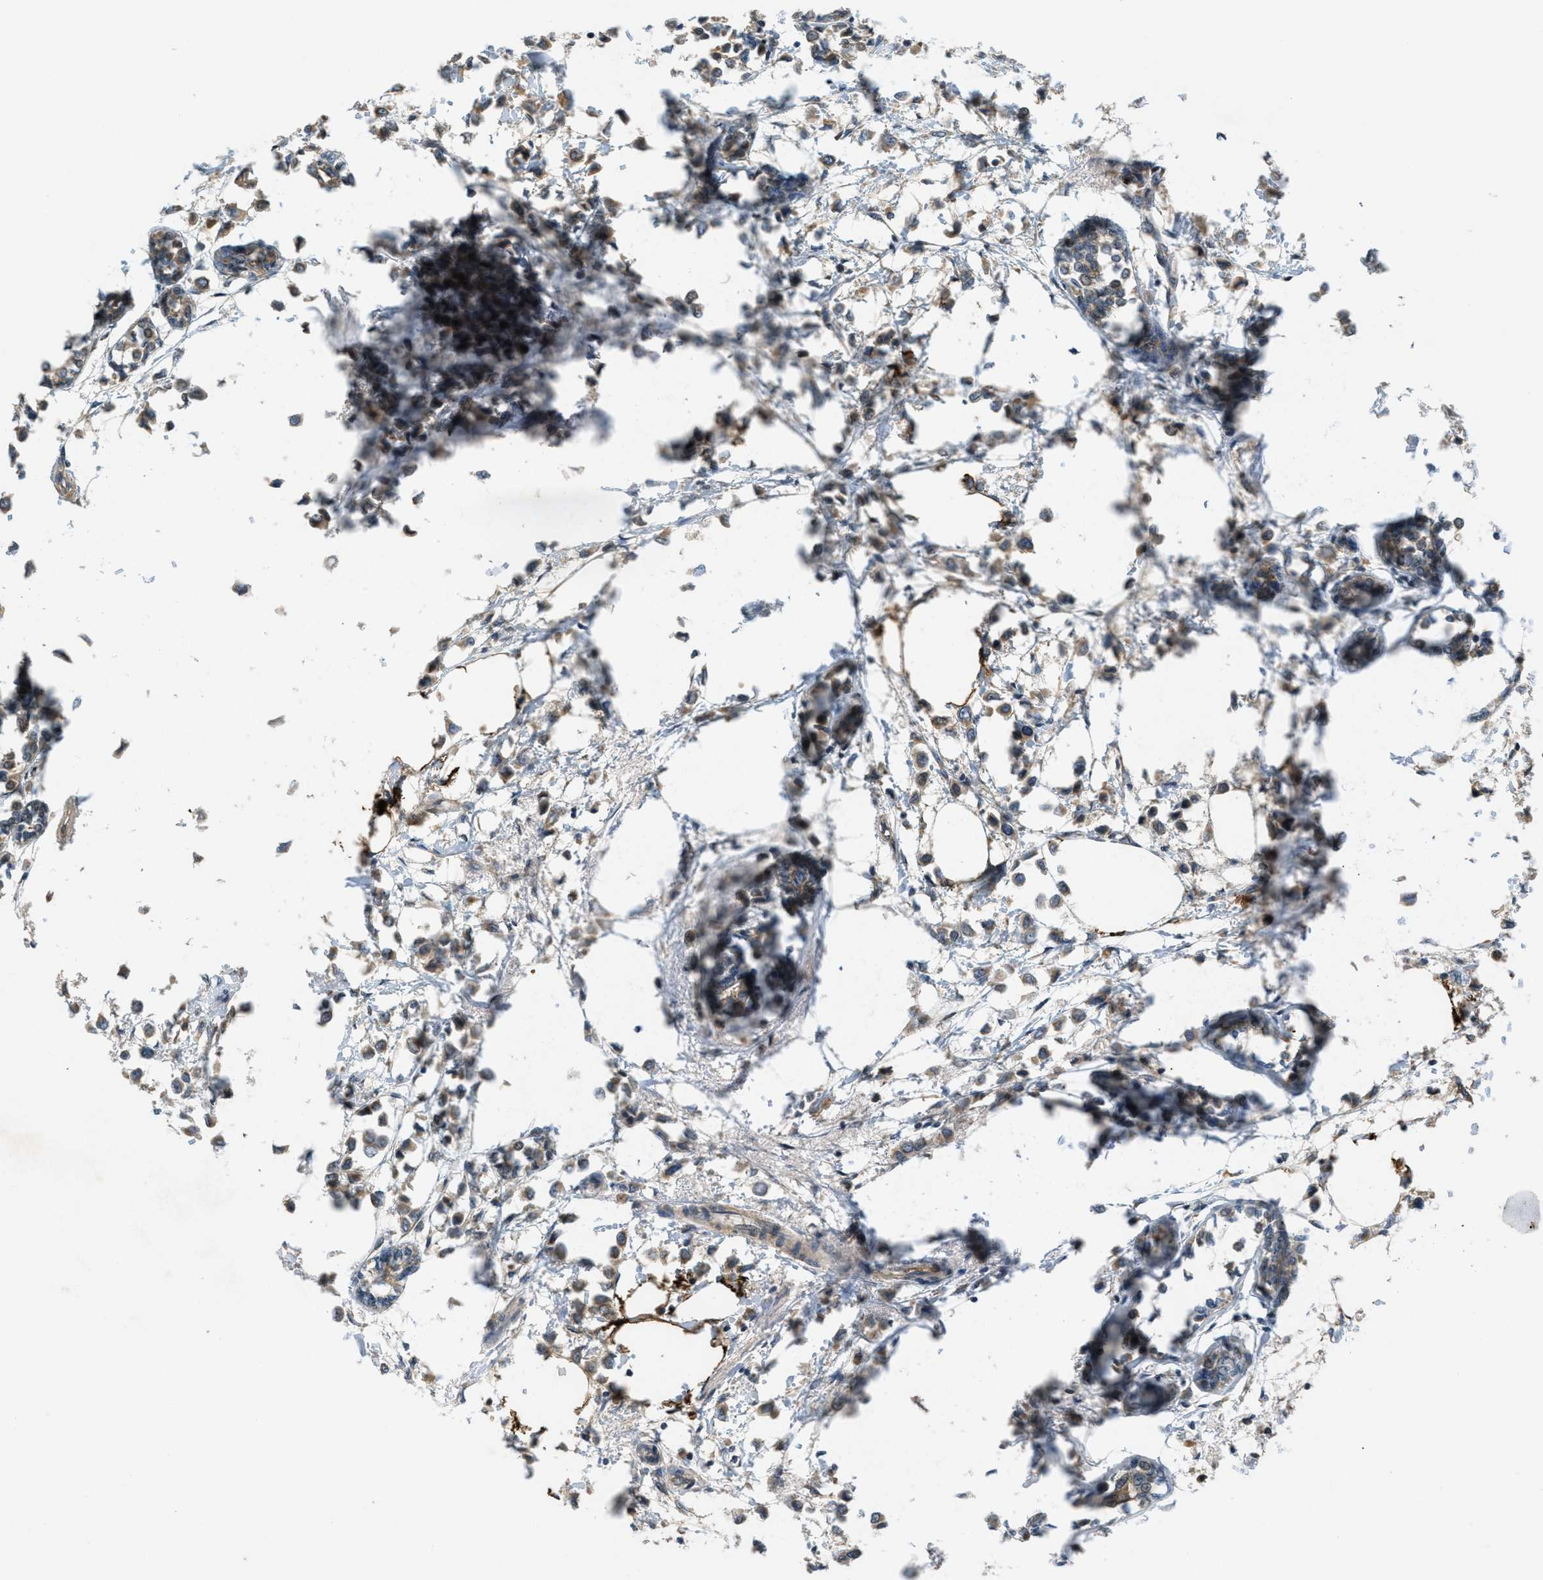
{"staining": {"intensity": "moderate", "quantity": ">75%", "location": "cytoplasmic/membranous"}, "tissue": "breast cancer", "cell_type": "Tumor cells", "image_type": "cancer", "snomed": [{"axis": "morphology", "description": "Lobular carcinoma"}, {"axis": "topography", "description": "Breast"}], "caption": "Breast cancer (lobular carcinoma) stained for a protein (brown) demonstrates moderate cytoplasmic/membranous positive positivity in about >75% of tumor cells.", "gene": "PPP1R15A", "patient": {"sex": "female", "age": 51}}